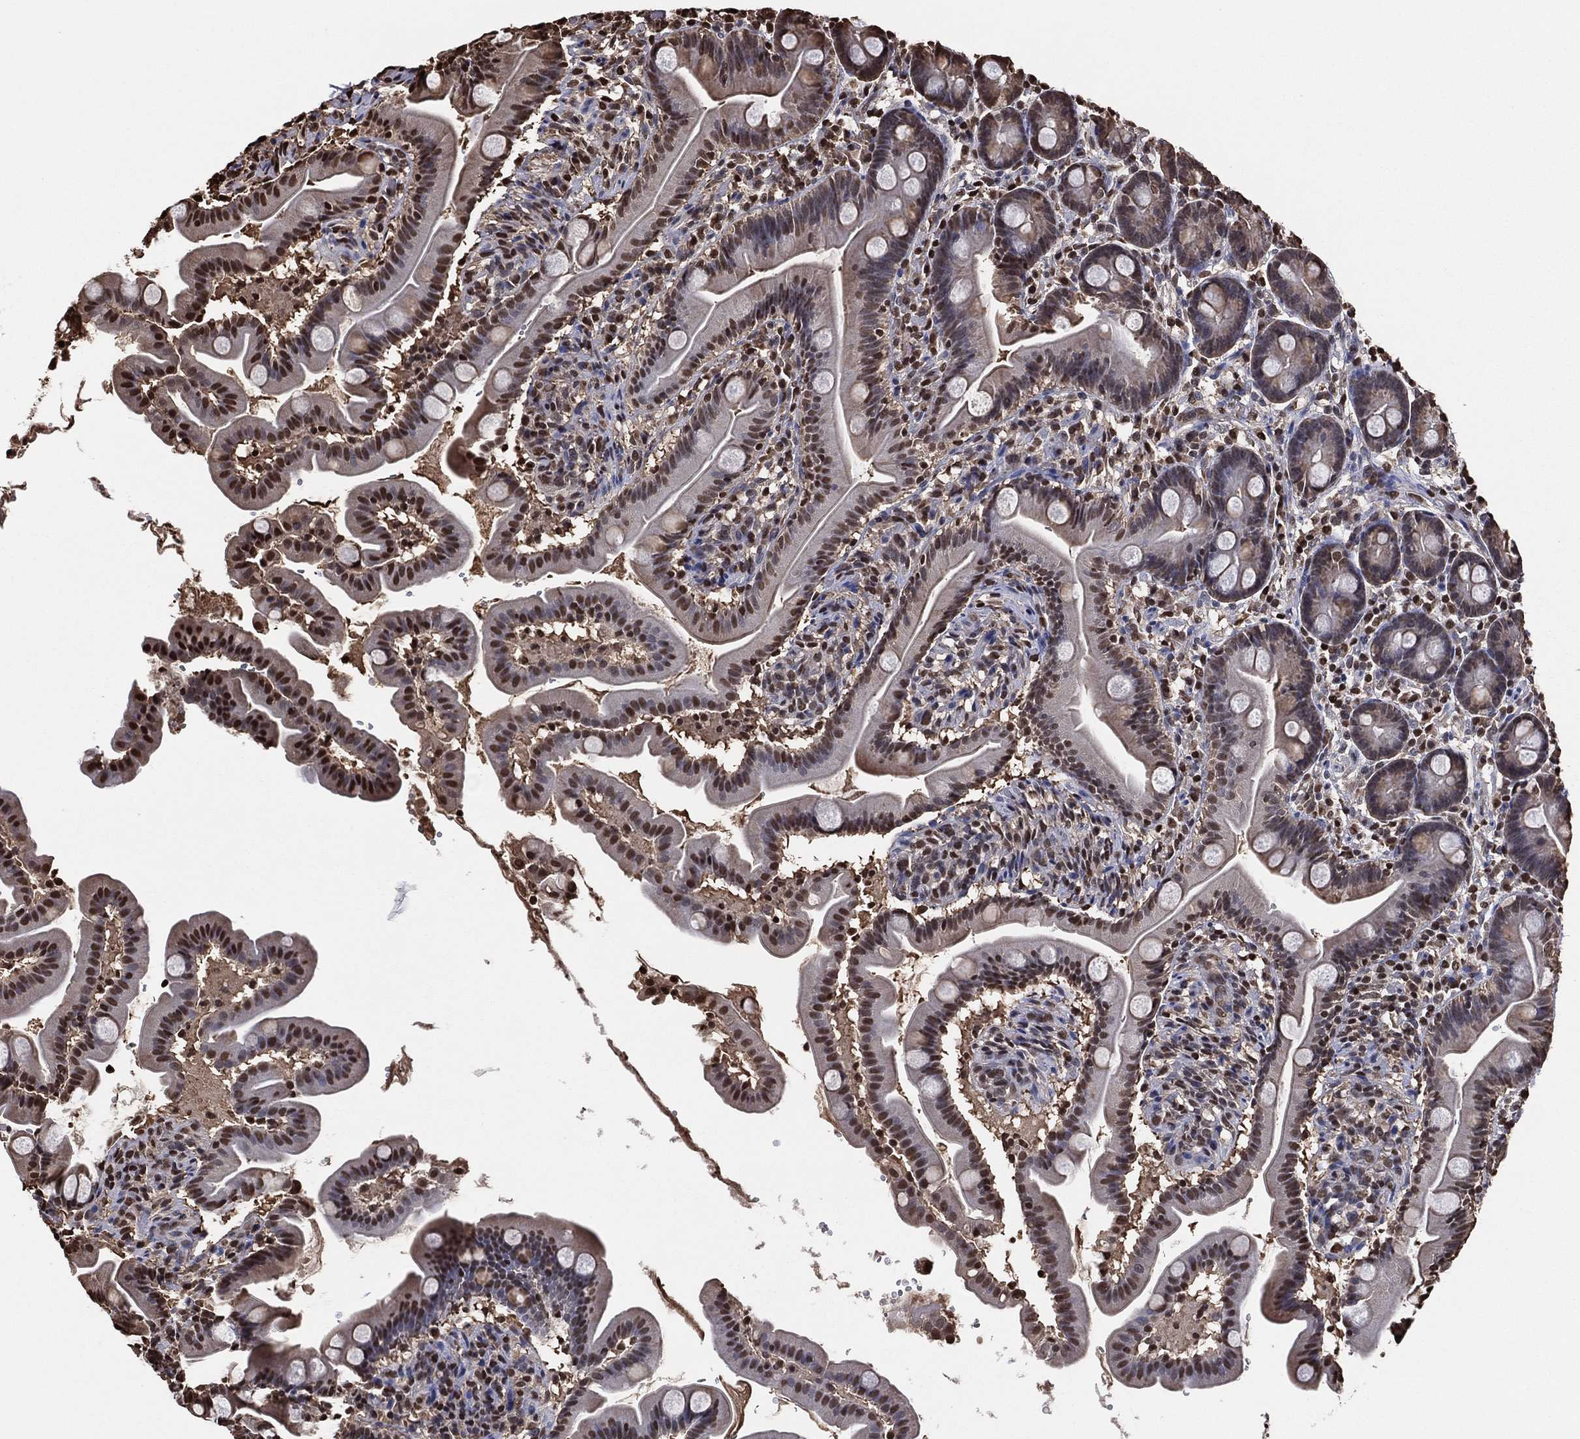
{"staining": {"intensity": "strong", "quantity": "<25%", "location": "nuclear"}, "tissue": "small intestine", "cell_type": "Glandular cells", "image_type": "normal", "snomed": [{"axis": "morphology", "description": "Normal tissue, NOS"}, {"axis": "topography", "description": "Small intestine"}], "caption": "About <25% of glandular cells in unremarkable human small intestine show strong nuclear protein expression as visualized by brown immunohistochemical staining.", "gene": "GAPDH", "patient": {"sex": "female", "age": 44}}